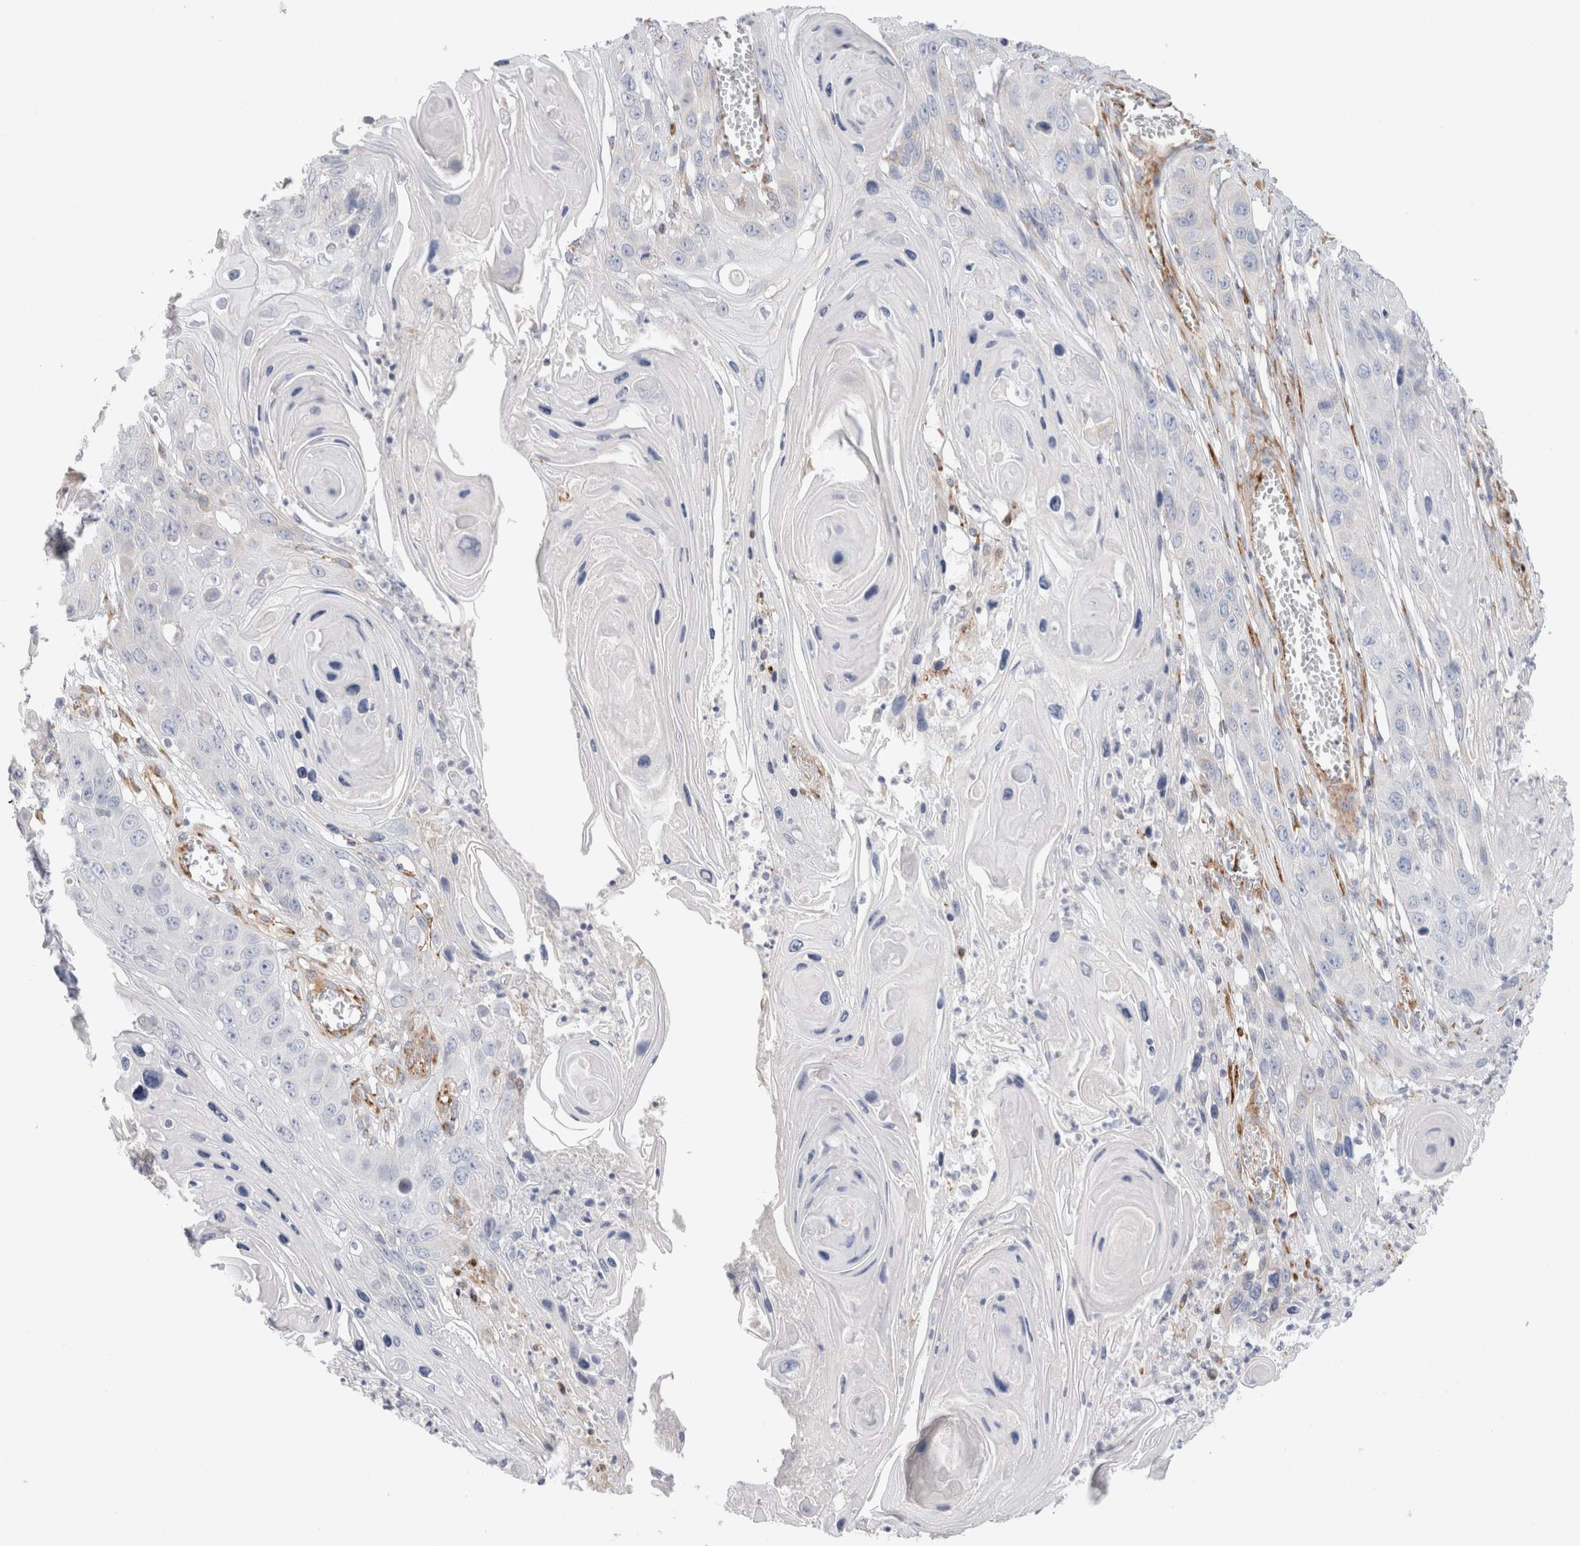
{"staining": {"intensity": "negative", "quantity": "none", "location": "none"}, "tissue": "skin cancer", "cell_type": "Tumor cells", "image_type": "cancer", "snomed": [{"axis": "morphology", "description": "Squamous cell carcinoma, NOS"}, {"axis": "topography", "description": "Skin"}], "caption": "Immunohistochemistry image of neoplastic tissue: skin cancer stained with DAB (3,3'-diaminobenzidine) reveals no significant protein expression in tumor cells.", "gene": "CNPY4", "patient": {"sex": "male", "age": 55}}